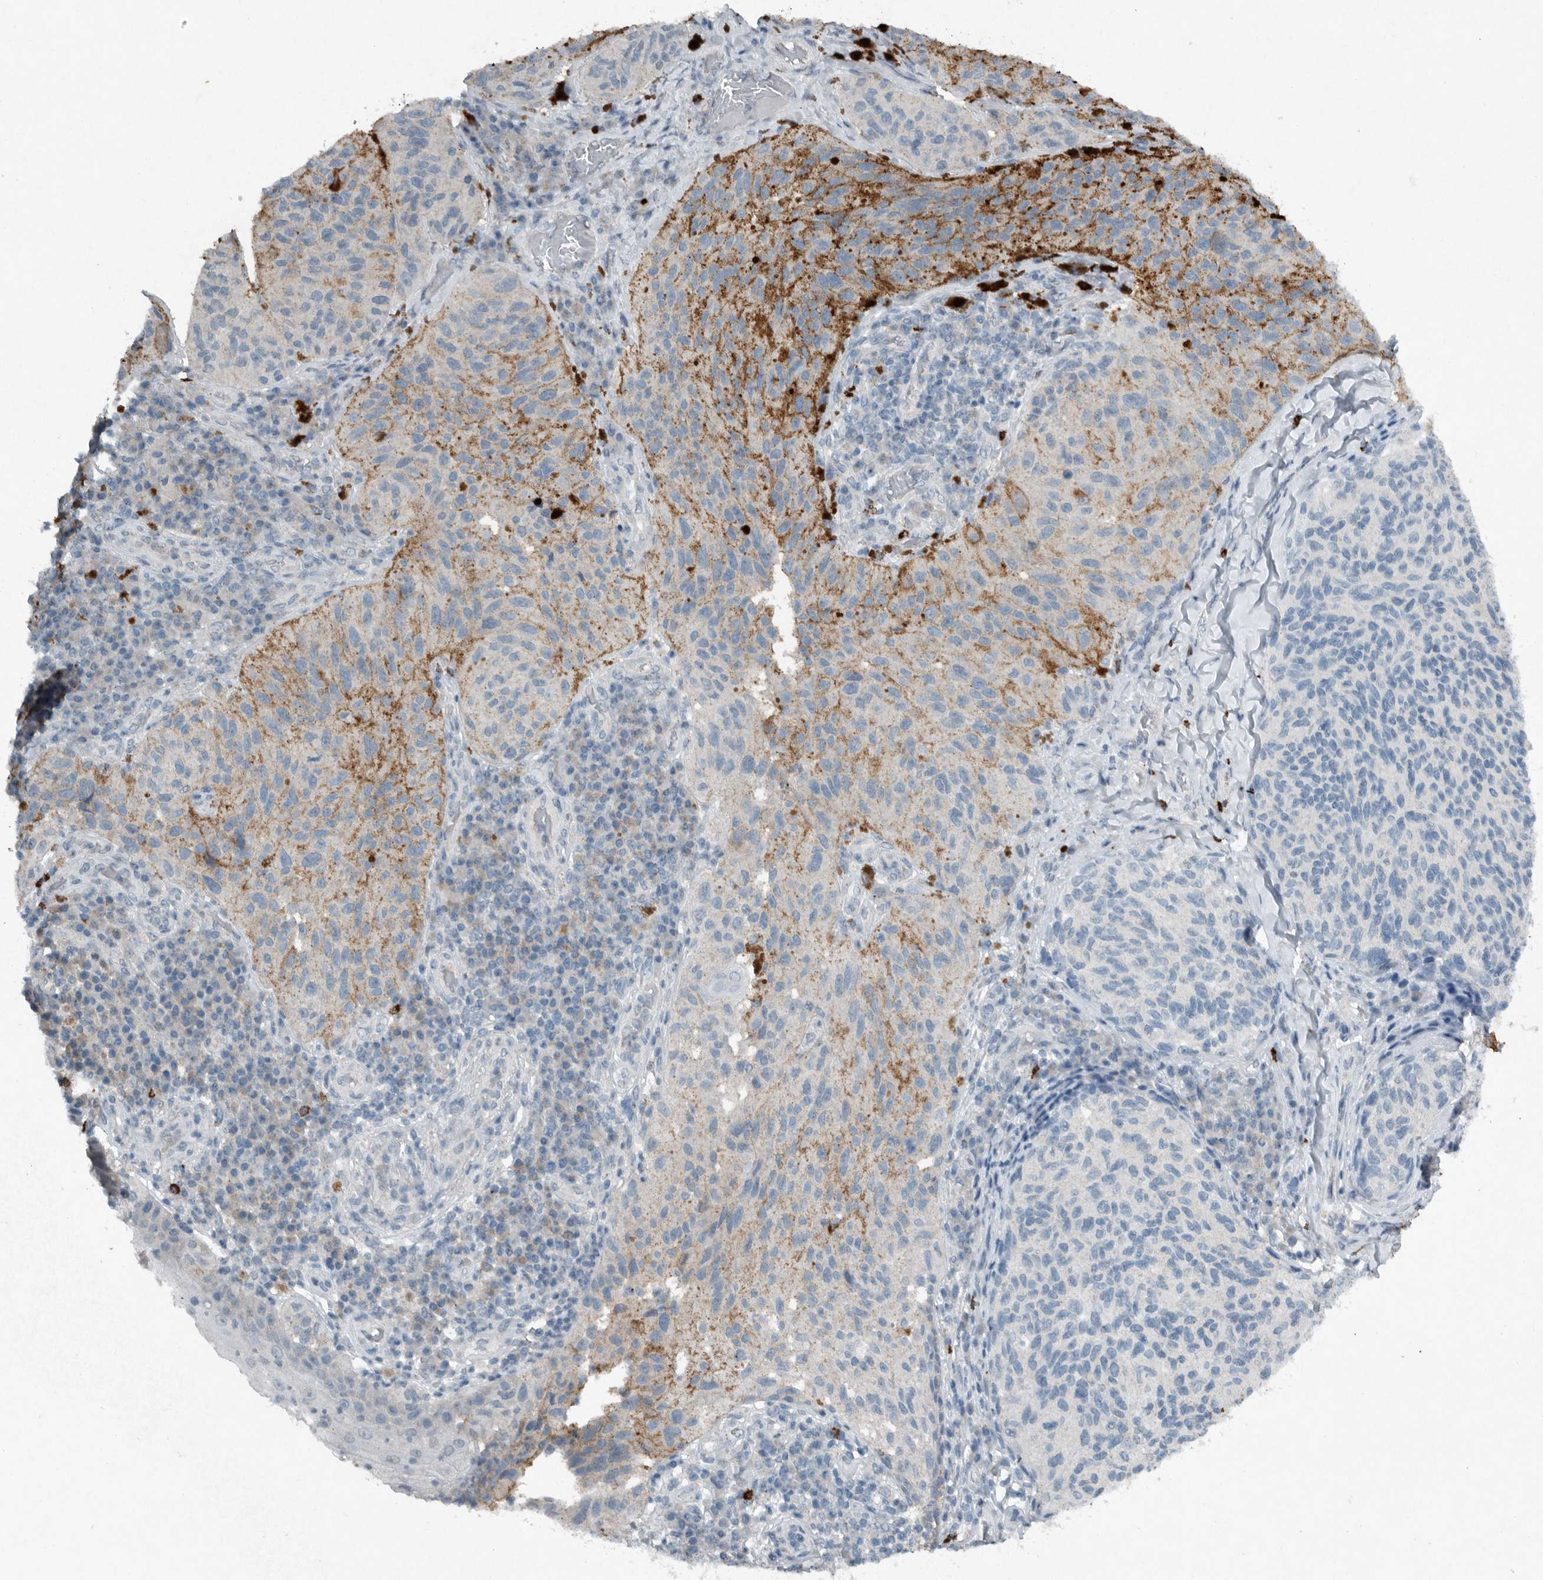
{"staining": {"intensity": "negative", "quantity": "none", "location": "none"}, "tissue": "melanoma", "cell_type": "Tumor cells", "image_type": "cancer", "snomed": [{"axis": "morphology", "description": "Malignant melanoma, NOS"}, {"axis": "topography", "description": "Skin"}], "caption": "Immunohistochemical staining of human melanoma shows no significant positivity in tumor cells.", "gene": "IL20", "patient": {"sex": "female", "age": 73}}